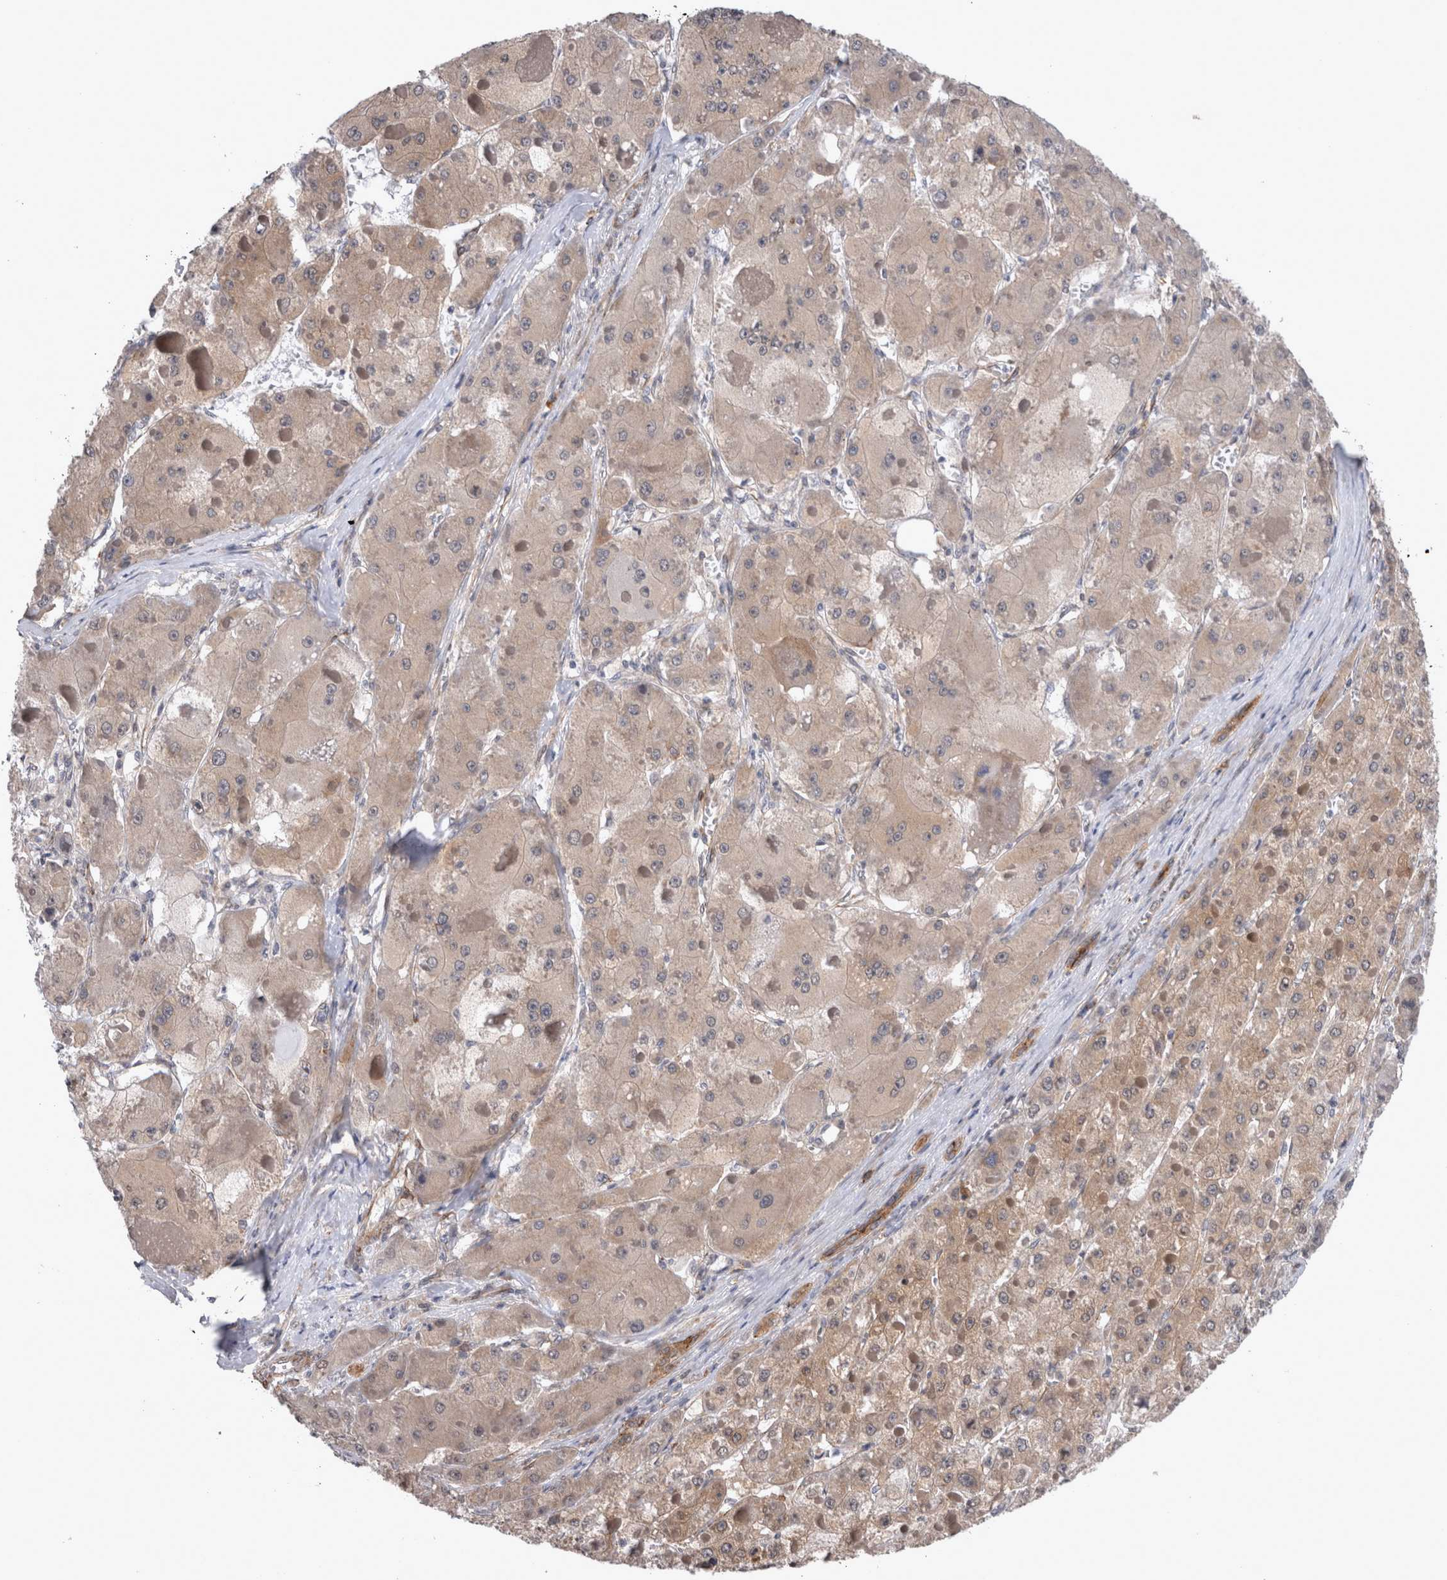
{"staining": {"intensity": "weak", "quantity": ">75%", "location": "cytoplasmic/membranous"}, "tissue": "liver cancer", "cell_type": "Tumor cells", "image_type": "cancer", "snomed": [{"axis": "morphology", "description": "Carcinoma, Hepatocellular, NOS"}, {"axis": "topography", "description": "Liver"}], "caption": "High-power microscopy captured an IHC histopathology image of liver hepatocellular carcinoma, revealing weak cytoplasmic/membranous positivity in approximately >75% of tumor cells.", "gene": "DDX6", "patient": {"sex": "female", "age": 73}}